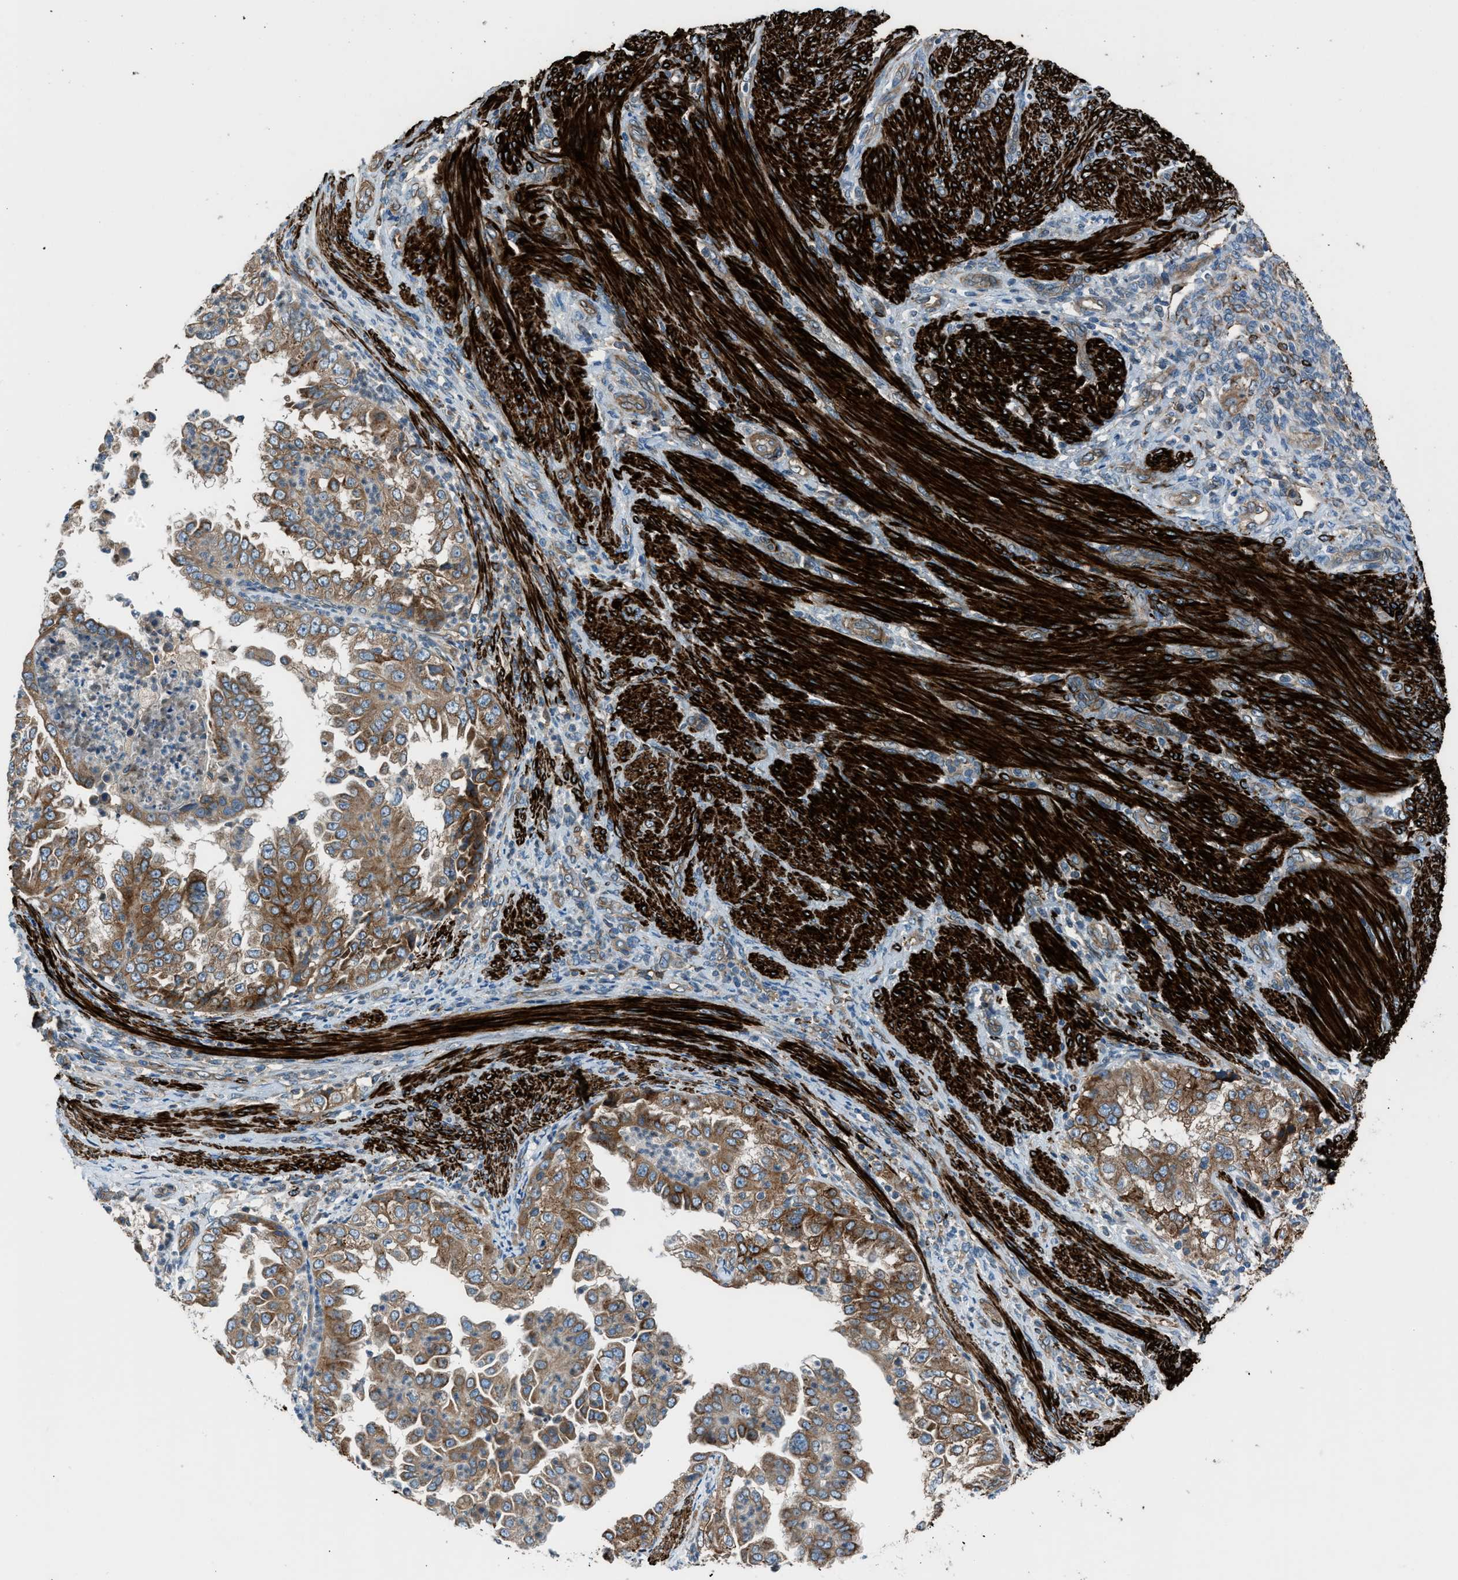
{"staining": {"intensity": "moderate", "quantity": ">75%", "location": "cytoplasmic/membranous"}, "tissue": "endometrial cancer", "cell_type": "Tumor cells", "image_type": "cancer", "snomed": [{"axis": "morphology", "description": "Adenocarcinoma, NOS"}, {"axis": "topography", "description": "Endometrium"}], "caption": "IHC image of neoplastic tissue: human endometrial adenocarcinoma stained using immunohistochemistry (IHC) shows medium levels of moderate protein expression localized specifically in the cytoplasmic/membranous of tumor cells, appearing as a cytoplasmic/membranous brown color.", "gene": "LMBR1", "patient": {"sex": "female", "age": 85}}